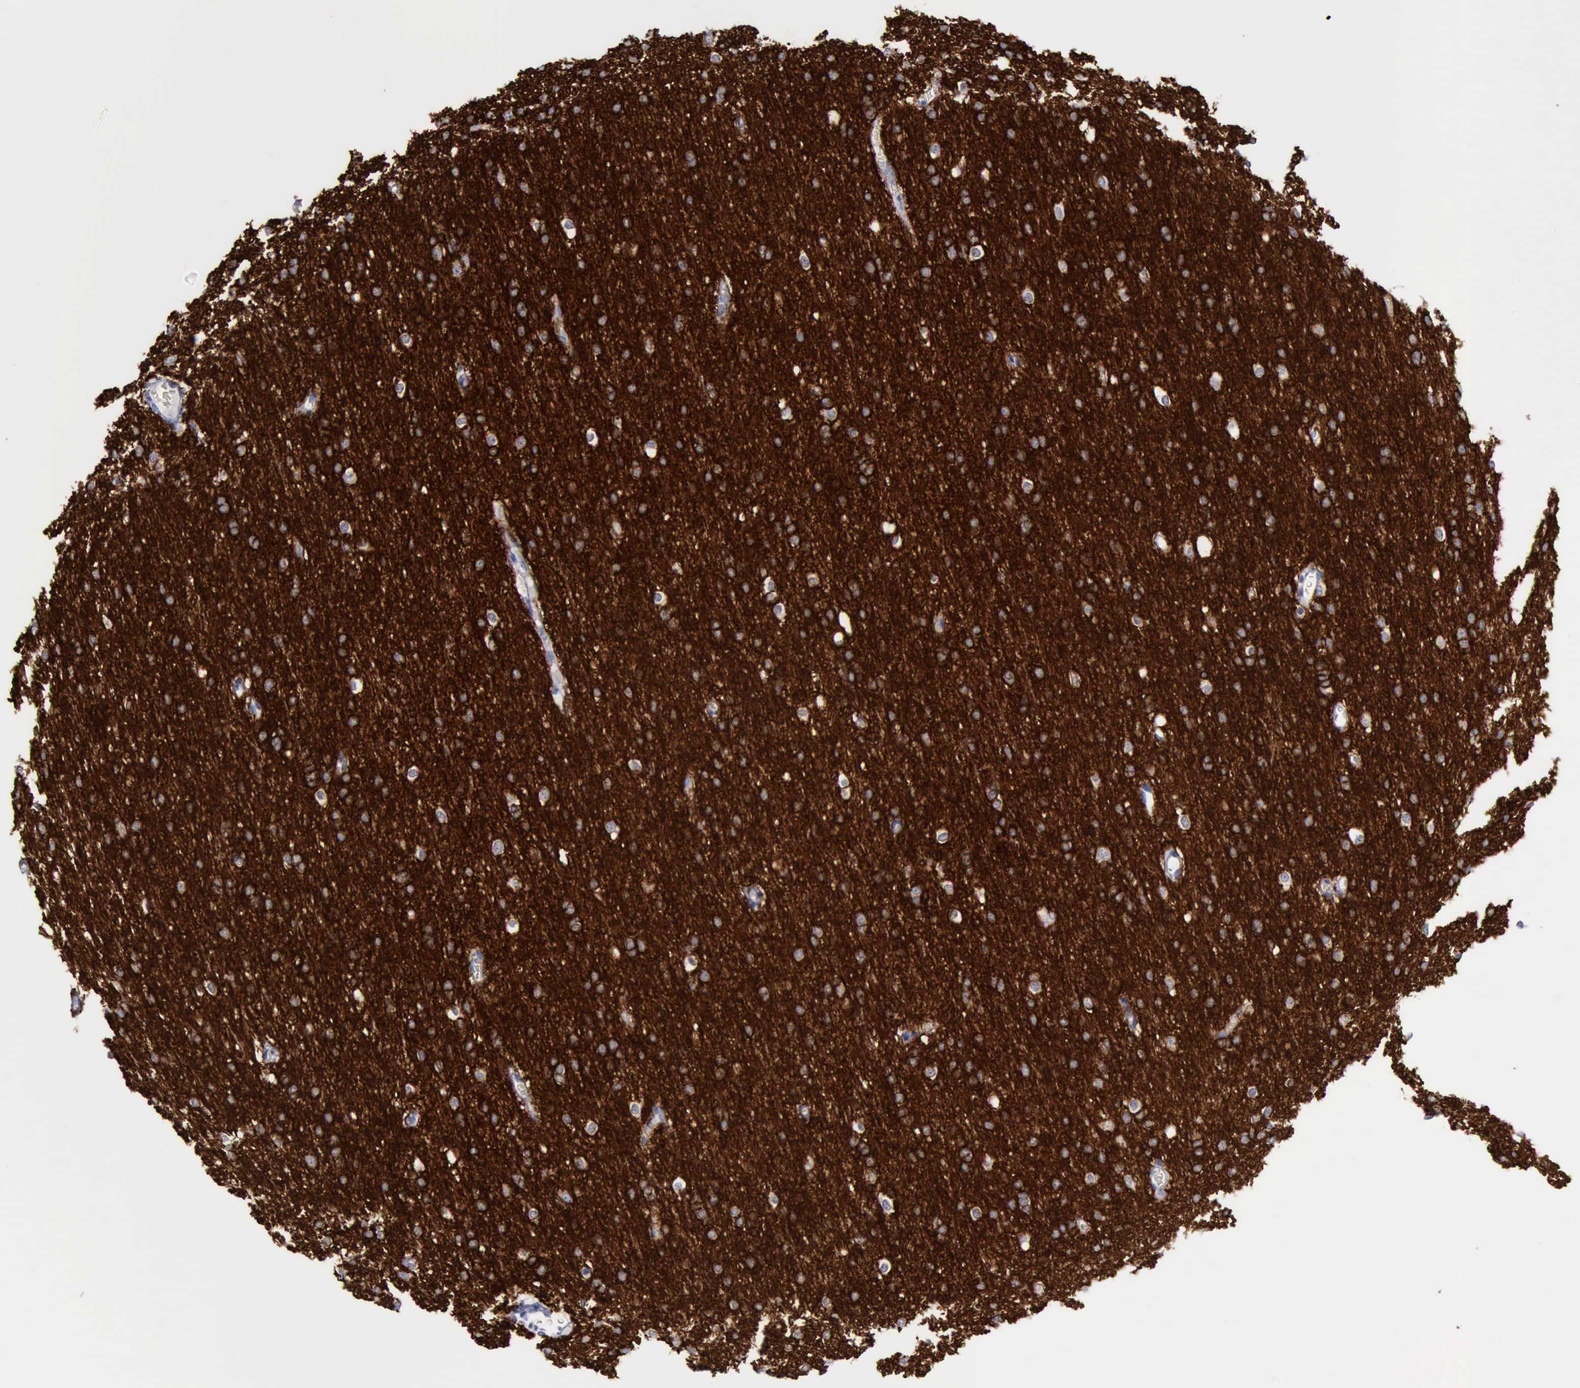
{"staining": {"intensity": "moderate", "quantity": "<25%", "location": "cytoplasmic/membranous"}, "tissue": "cerebral cortex", "cell_type": "Endothelial cells", "image_type": "normal", "snomed": [{"axis": "morphology", "description": "Normal tissue, NOS"}, {"axis": "morphology", "description": "Inflammation, NOS"}, {"axis": "topography", "description": "Cerebral cortex"}], "caption": "A histopathology image showing moderate cytoplasmic/membranous staining in about <25% of endothelial cells in unremarkable cerebral cortex, as visualized by brown immunohistochemical staining.", "gene": "NCAM1", "patient": {"sex": "male", "age": 6}}